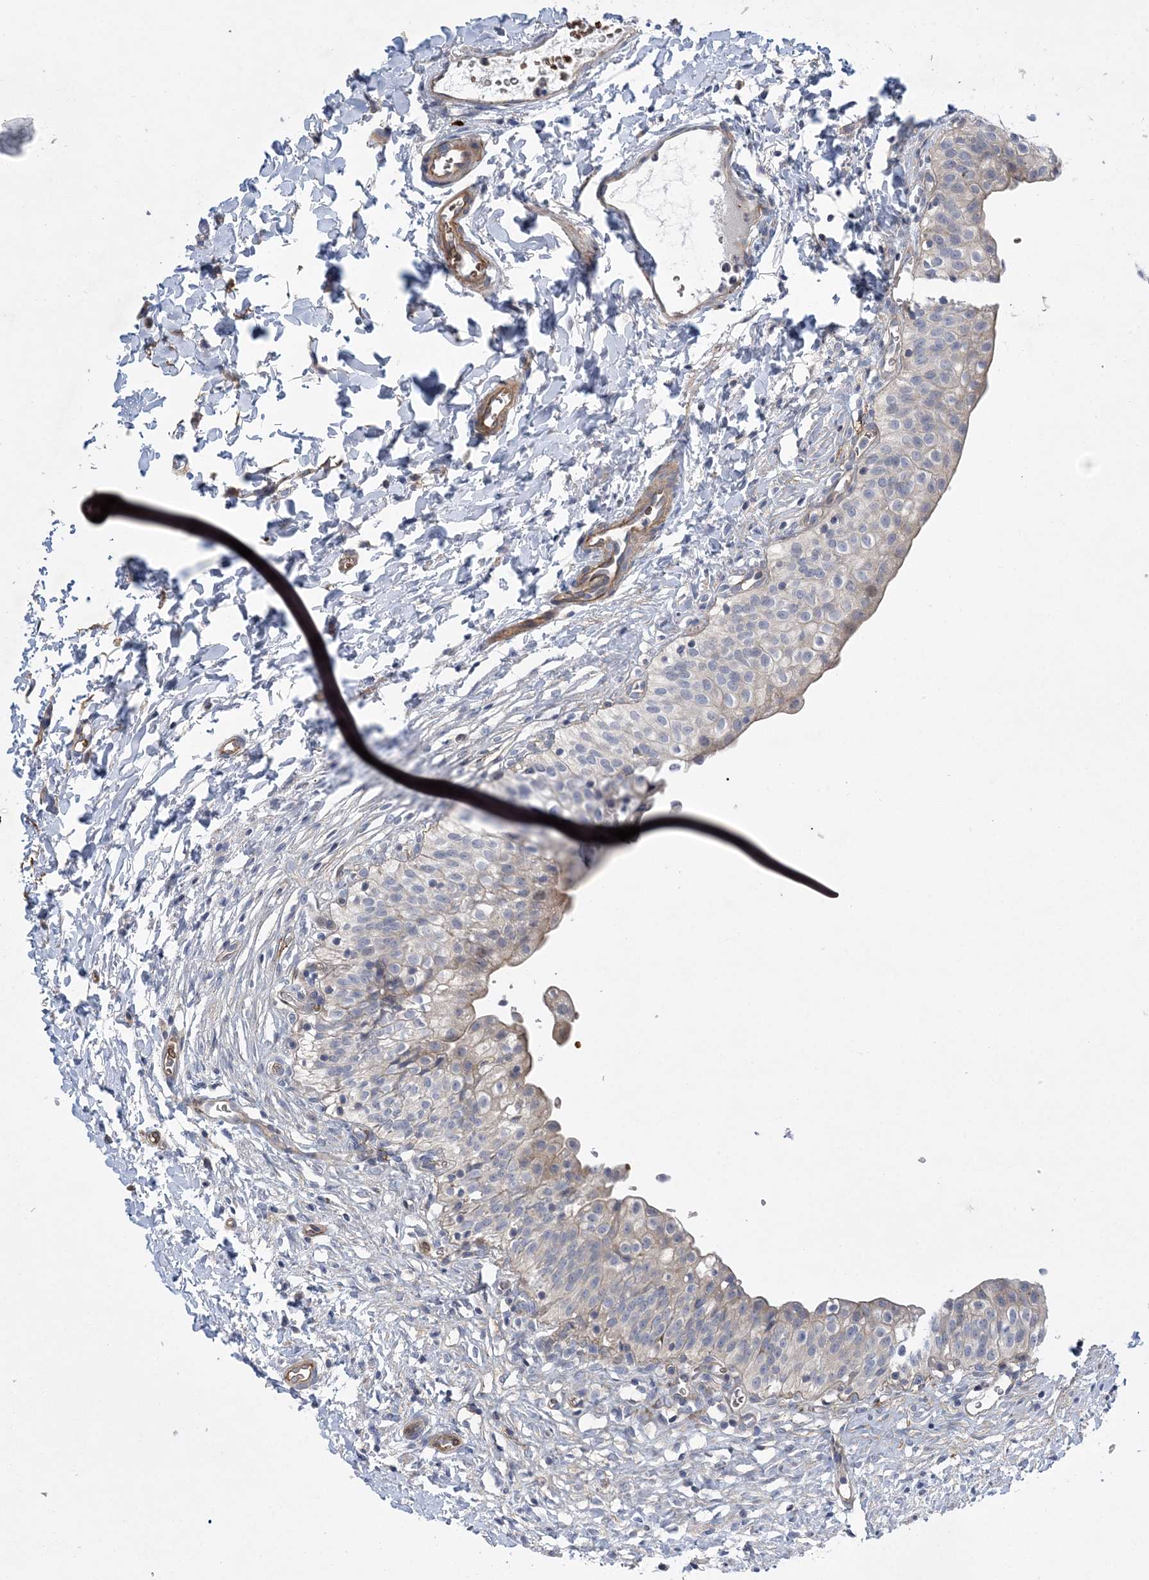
{"staining": {"intensity": "weak", "quantity": "25%-75%", "location": "cytoplasmic/membranous"}, "tissue": "urinary bladder", "cell_type": "Urothelial cells", "image_type": "normal", "snomed": [{"axis": "morphology", "description": "Normal tissue, NOS"}, {"axis": "topography", "description": "Urinary bladder"}], "caption": "Protein analysis of benign urinary bladder exhibits weak cytoplasmic/membranous expression in approximately 25%-75% of urothelial cells.", "gene": "CALN1", "patient": {"sex": "male", "age": 55}}